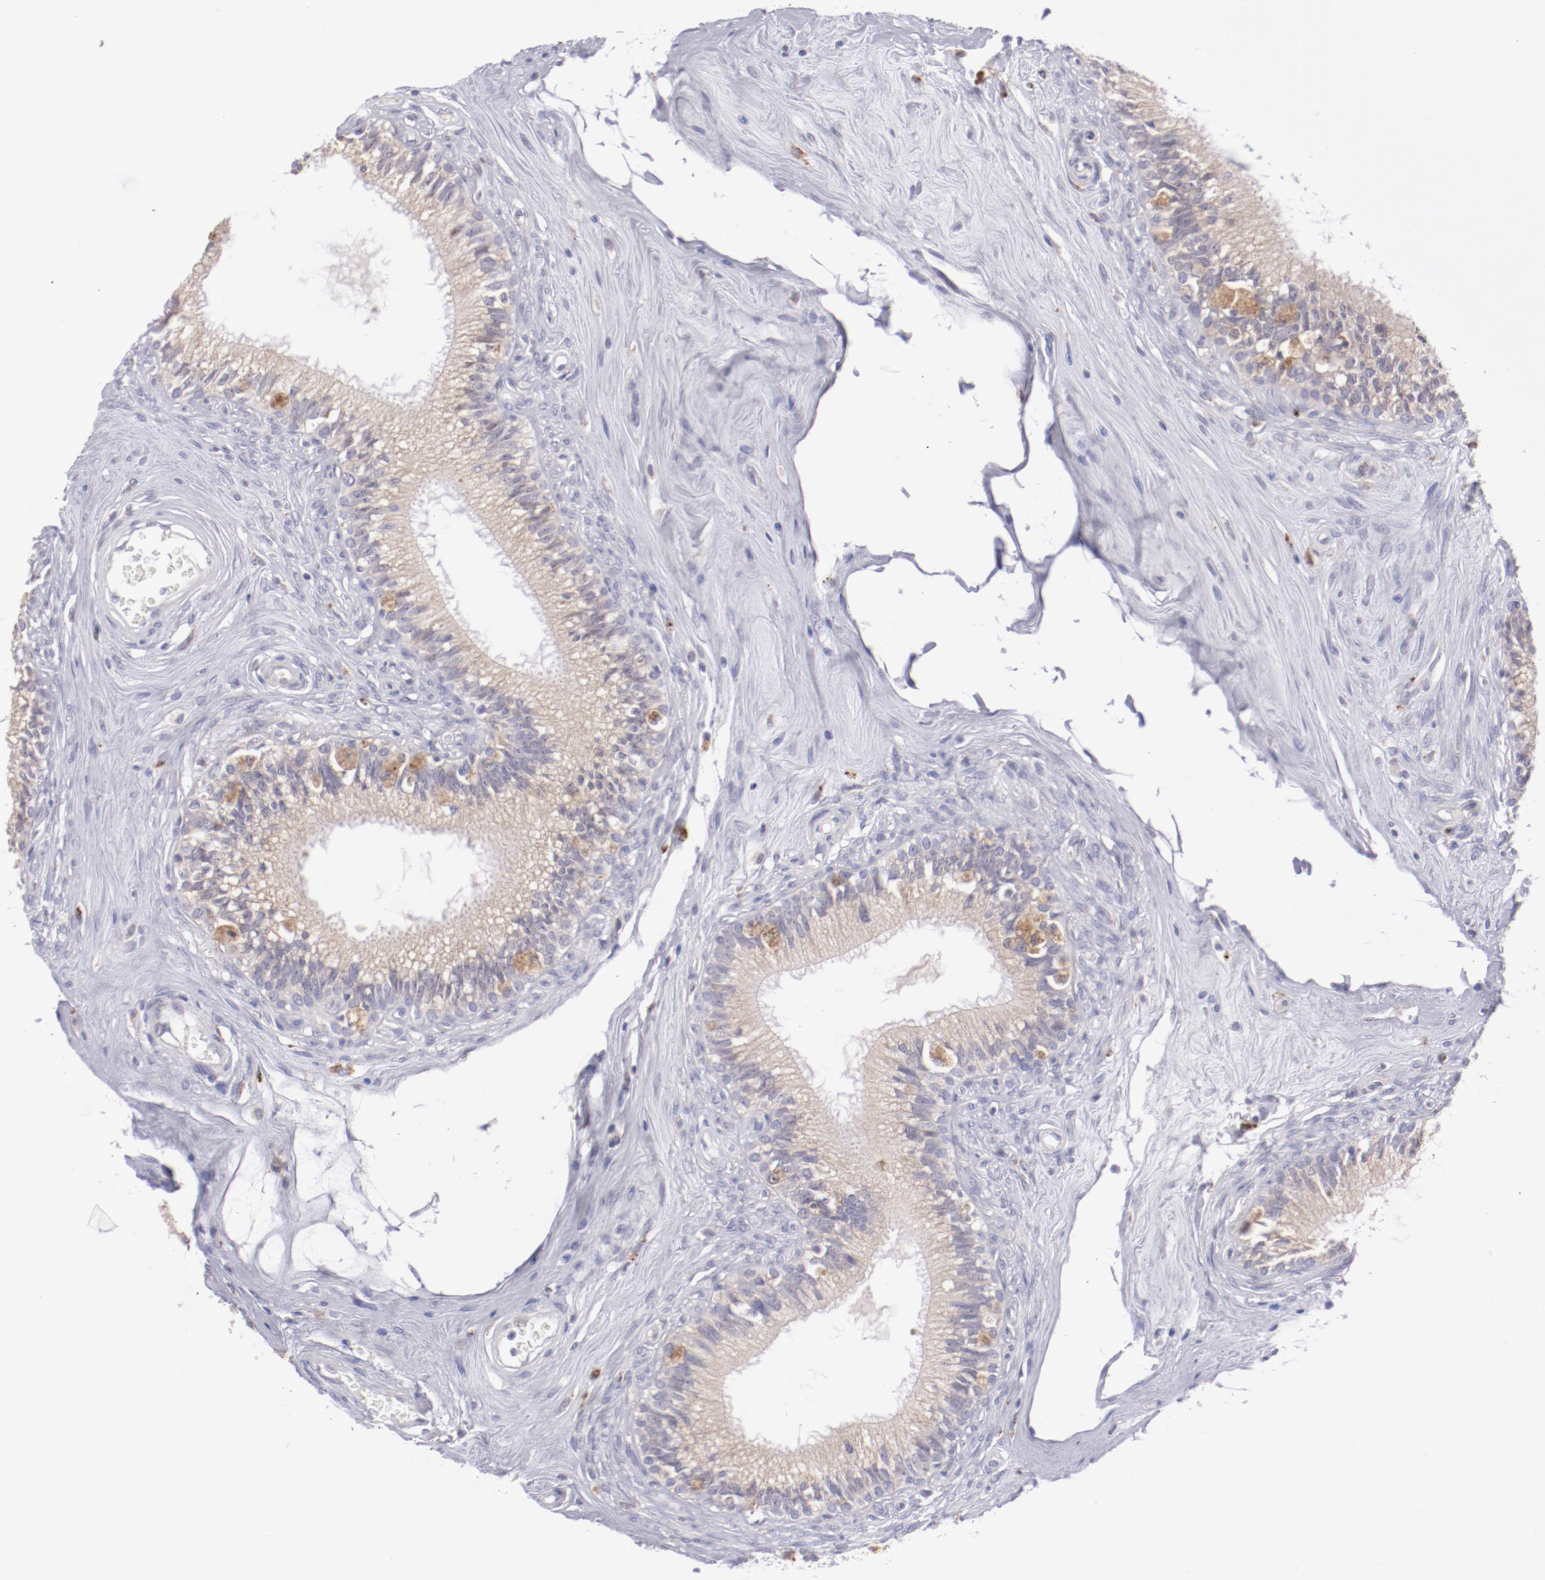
{"staining": {"intensity": "moderate", "quantity": ">75%", "location": "cytoplasmic/membranous"}, "tissue": "epididymis", "cell_type": "Glandular cells", "image_type": "normal", "snomed": [{"axis": "morphology", "description": "Normal tissue, NOS"}, {"axis": "morphology", "description": "Inflammation, NOS"}, {"axis": "topography", "description": "Epididymis"}], "caption": "Epididymis stained with immunohistochemistry (IHC) exhibits moderate cytoplasmic/membranous expression in approximately >75% of glandular cells. (DAB (3,3'-diaminobenzidine) IHC, brown staining for protein, blue staining for nuclei).", "gene": "TRAF3", "patient": {"sex": "male", "age": 84}}